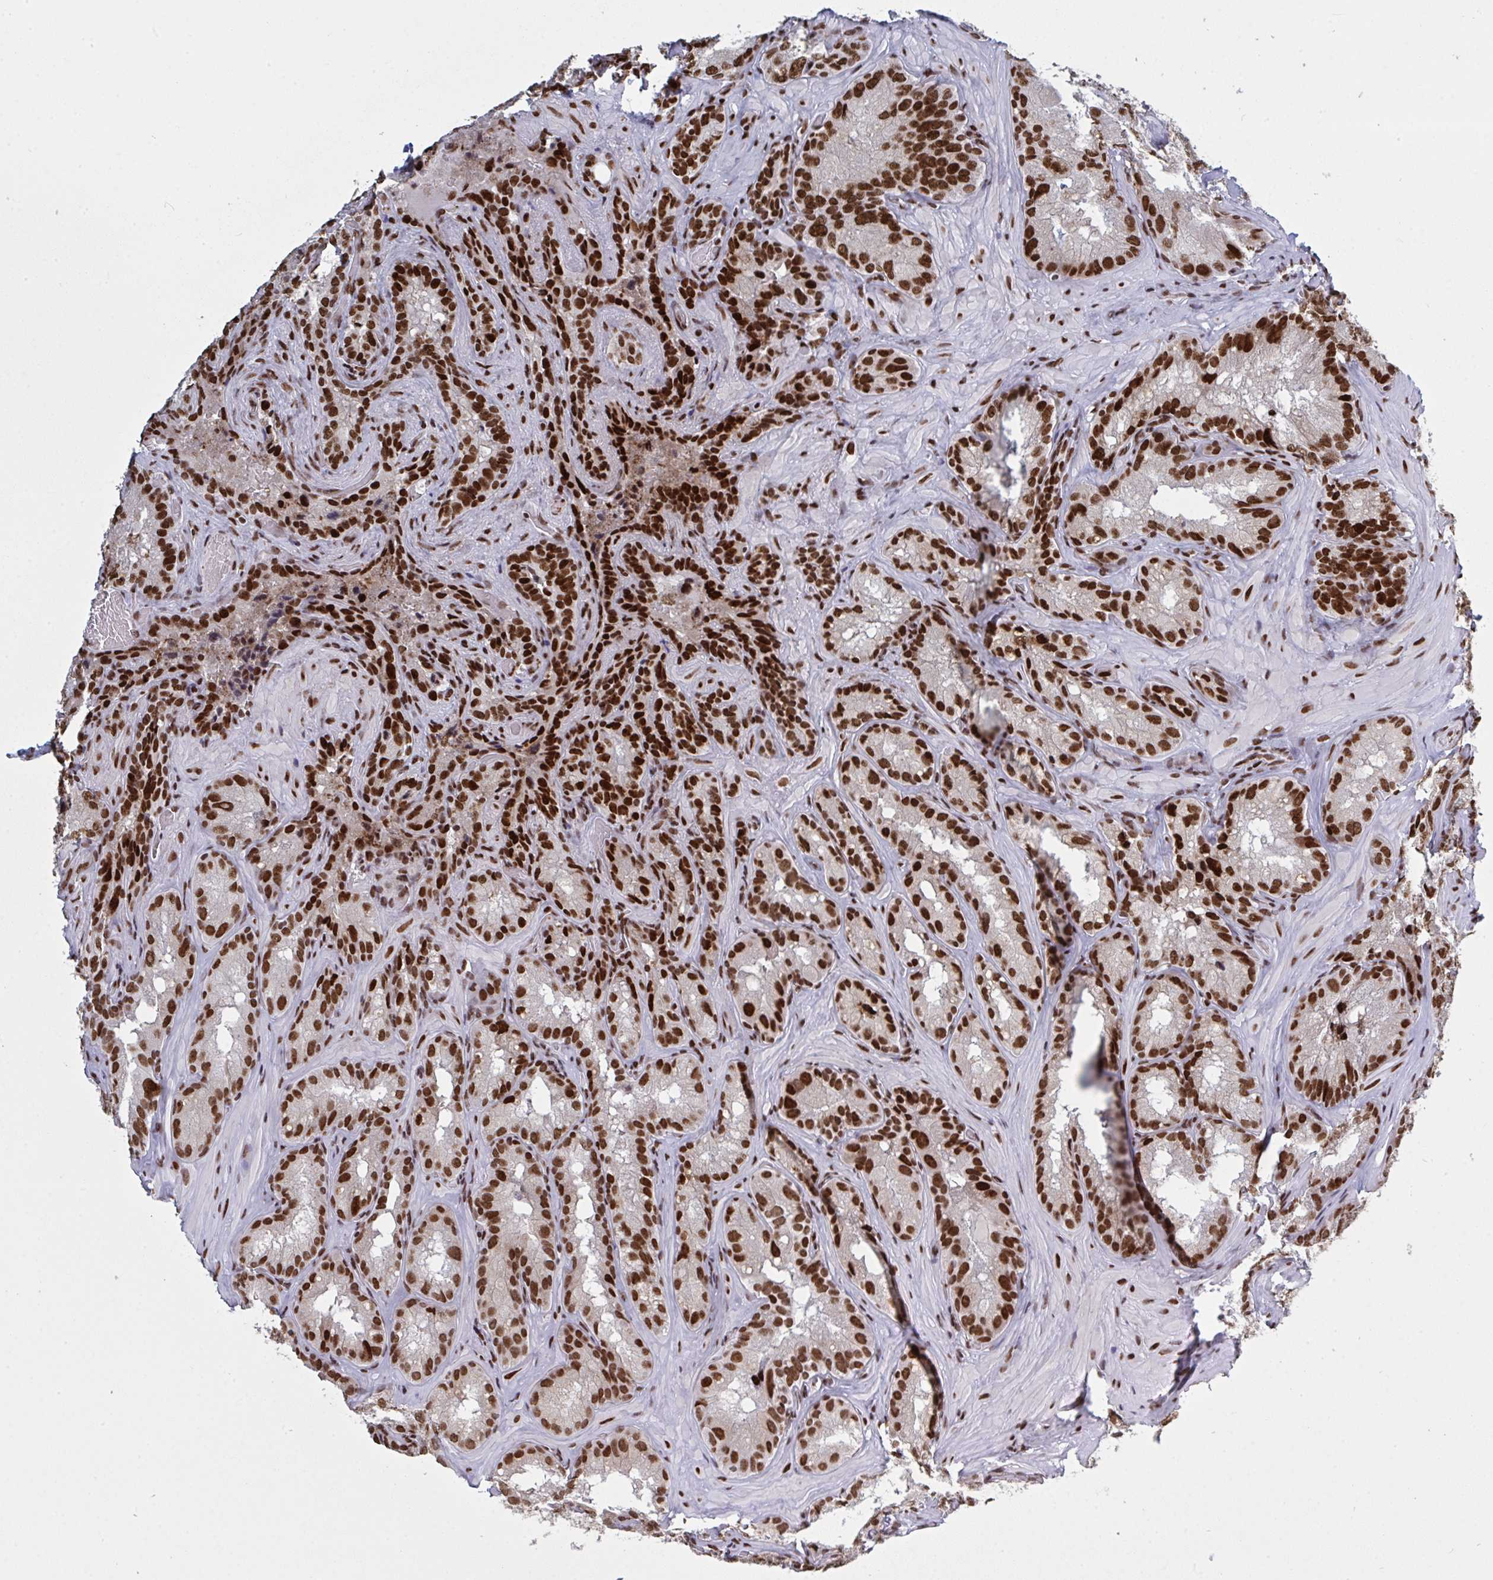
{"staining": {"intensity": "strong", "quantity": ">75%", "location": "nuclear"}, "tissue": "seminal vesicle", "cell_type": "Glandular cells", "image_type": "normal", "snomed": [{"axis": "morphology", "description": "Normal tissue, NOS"}, {"axis": "topography", "description": "Seminal veicle"}], "caption": "IHC image of unremarkable seminal vesicle: seminal vesicle stained using immunohistochemistry (IHC) demonstrates high levels of strong protein expression localized specifically in the nuclear of glandular cells, appearing as a nuclear brown color.", "gene": "ZNF607", "patient": {"sex": "male", "age": 47}}